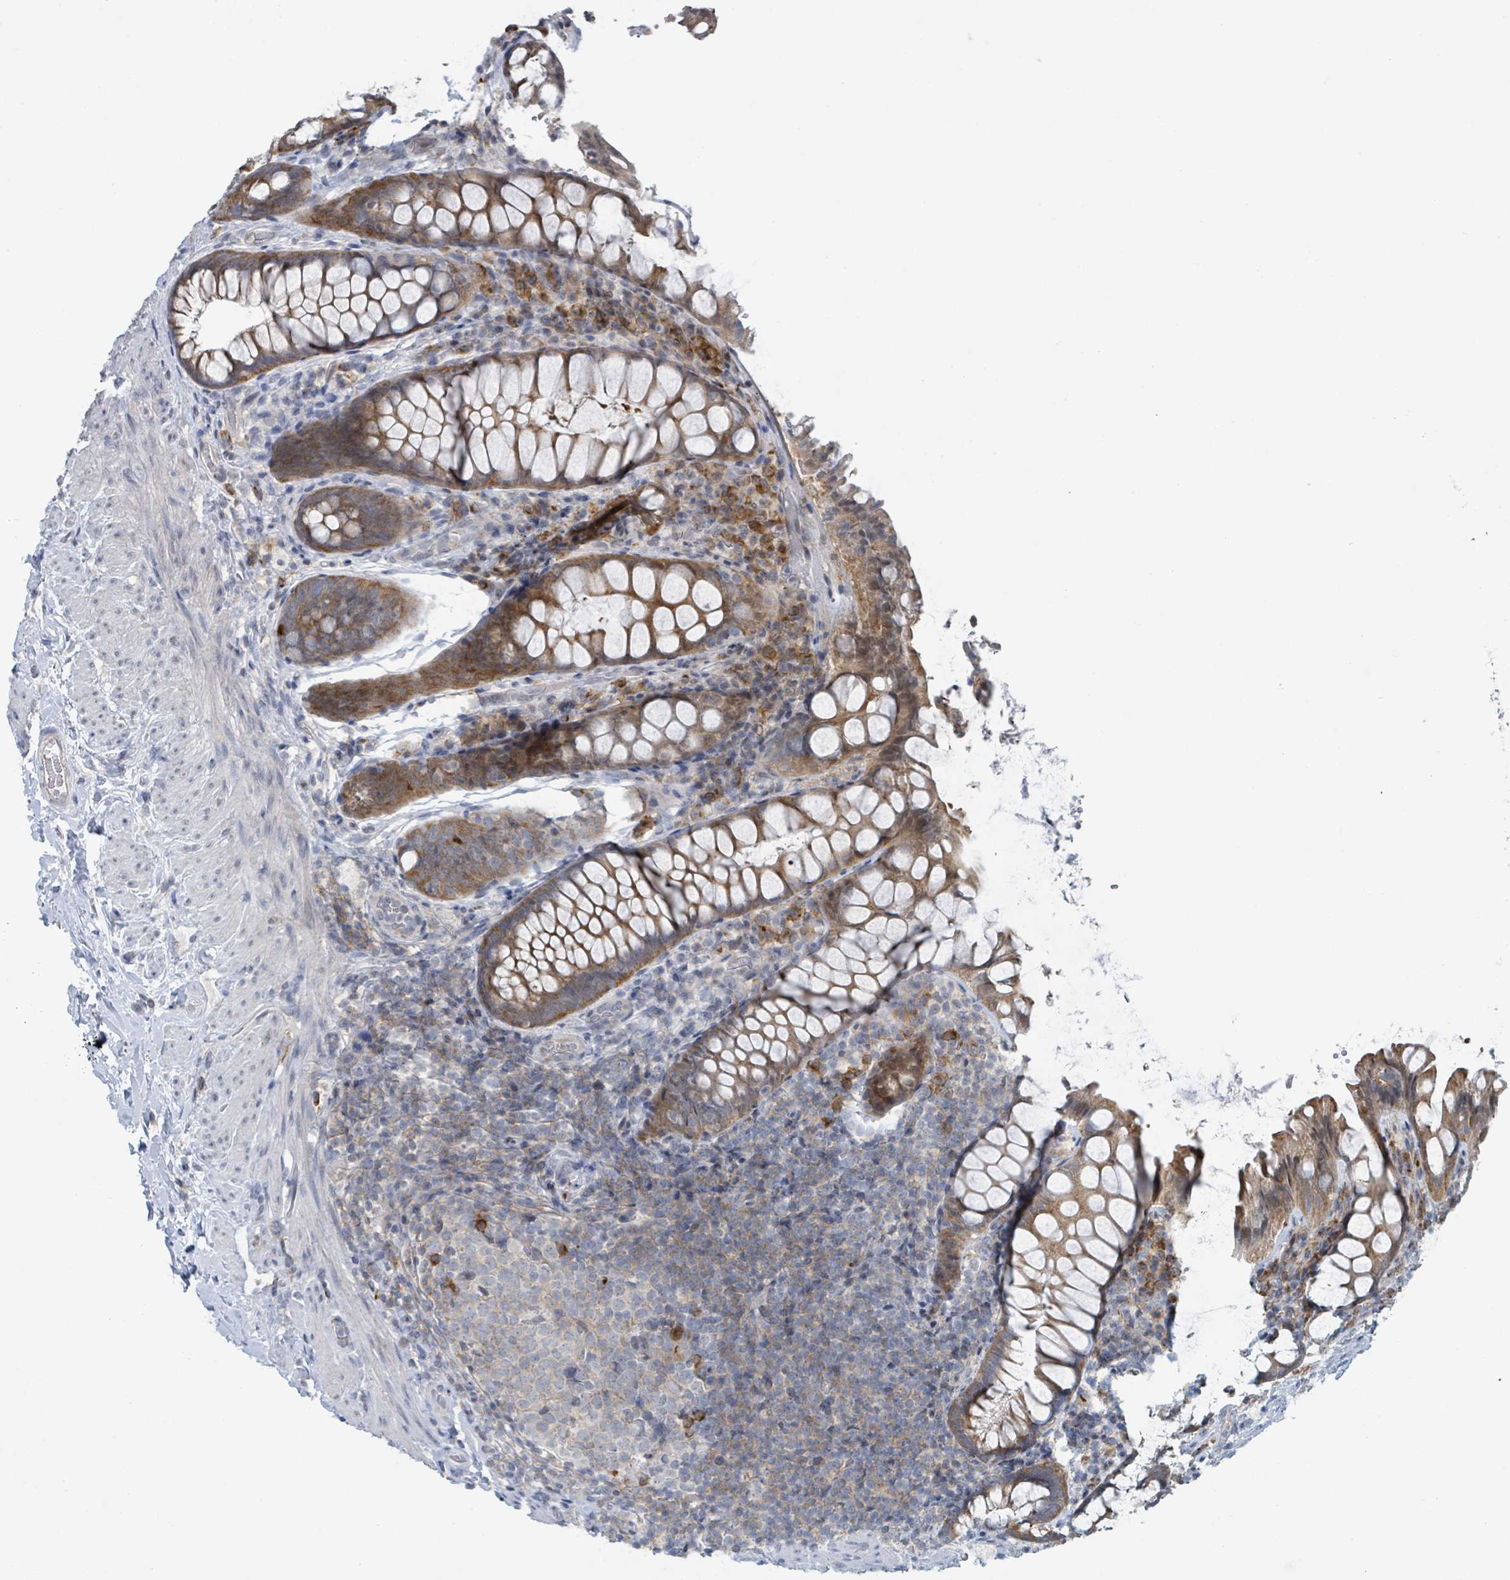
{"staining": {"intensity": "moderate", "quantity": ">75%", "location": "cytoplasmic/membranous"}, "tissue": "rectum", "cell_type": "Glandular cells", "image_type": "normal", "snomed": [{"axis": "morphology", "description": "Normal tissue, NOS"}, {"axis": "topography", "description": "Rectum"}, {"axis": "topography", "description": "Peripheral nerve tissue"}], "caption": "An immunohistochemistry histopathology image of normal tissue is shown. Protein staining in brown labels moderate cytoplasmic/membranous positivity in rectum within glandular cells.", "gene": "ANKRD55", "patient": {"sex": "female", "age": 69}}